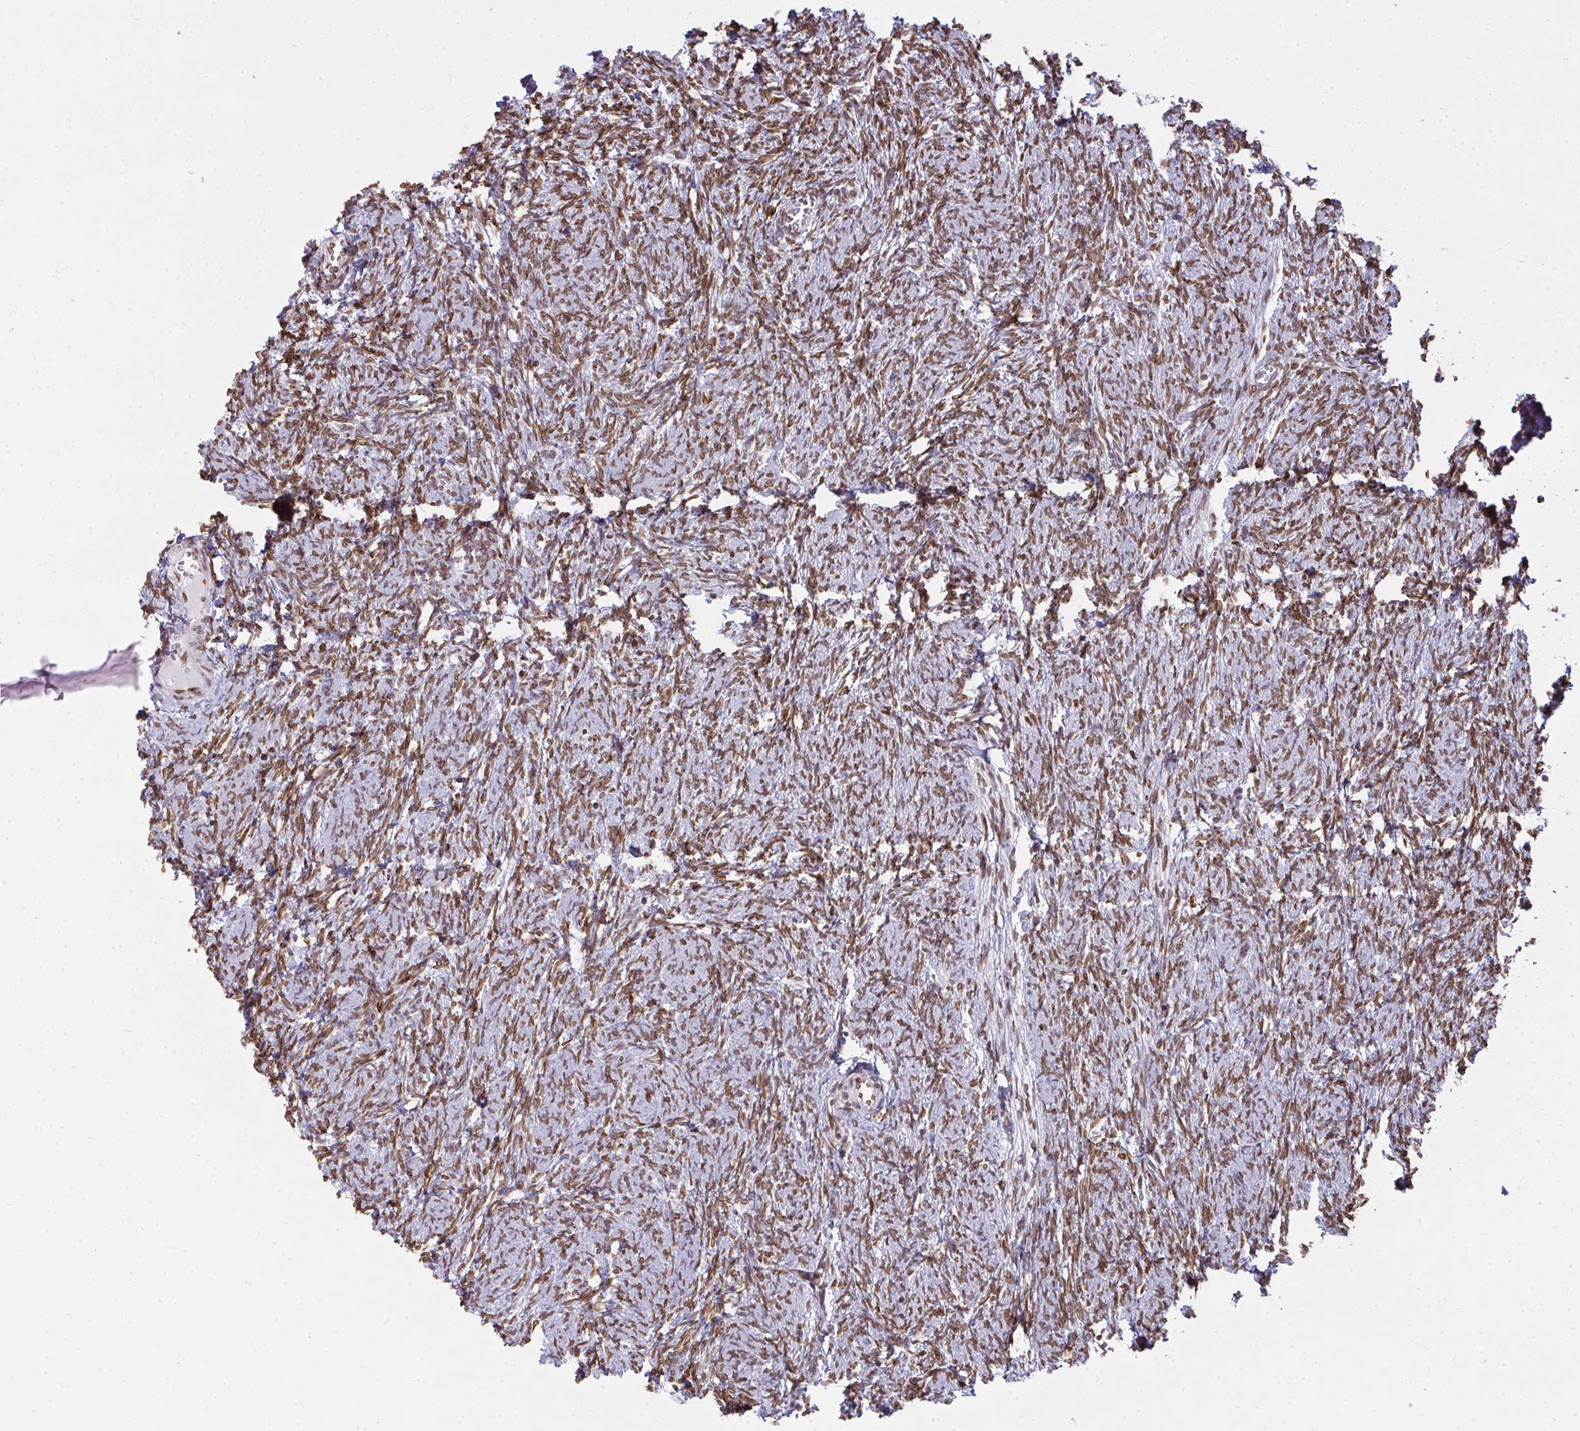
{"staining": {"intensity": "moderate", "quantity": ">75%", "location": "cytoplasmic/membranous,nuclear"}, "tissue": "ovary", "cell_type": "Follicle cells", "image_type": "normal", "snomed": [{"axis": "morphology", "description": "Normal tissue, NOS"}, {"axis": "topography", "description": "Ovary"}], "caption": "A micrograph of ovary stained for a protein exhibits moderate cytoplasmic/membranous,nuclear brown staining in follicle cells. (IHC, brightfield microscopy, high magnification).", "gene": "LMNB2", "patient": {"sex": "female", "age": 41}}